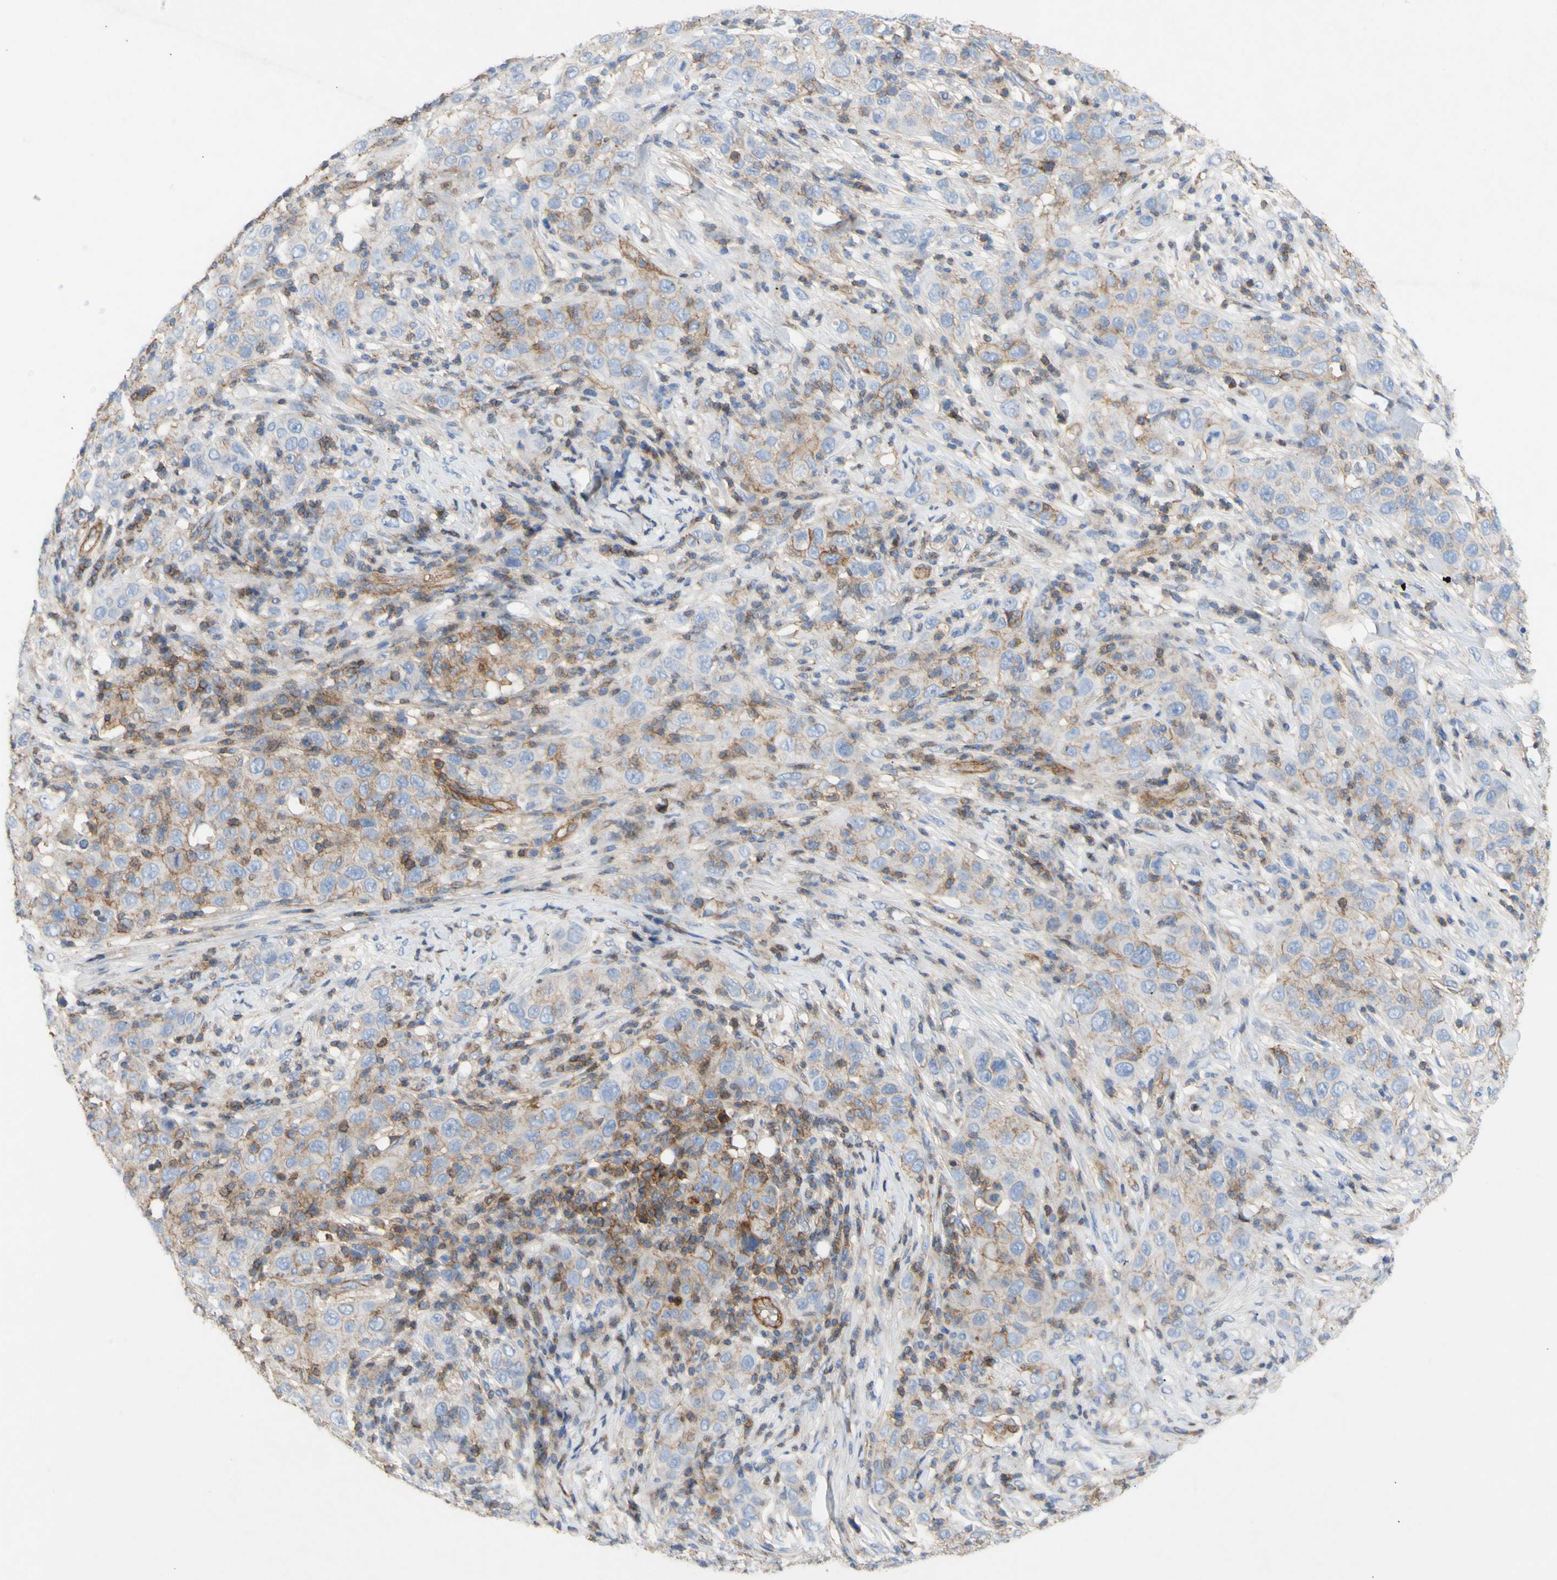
{"staining": {"intensity": "weak", "quantity": "<25%", "location": "cytoplasmic/membranous"}, "tissue": "skin cancer", "cell_type": "Tumor cells", "image_type": "cancer", "snomed": [{"axis": "morphology", "description": "Squamous cell carcinoma, NOS"}, {"axis": "topography", "description": "Skin"}], "caption": "A high-resolution histopathology image shows IHC staining of skin cancer (squamous cell carcinoma), which demonstrates no significant staining in tumor cells.", "gene": "ATP2A3", "patient": {"sex": "female", "age": 88}}